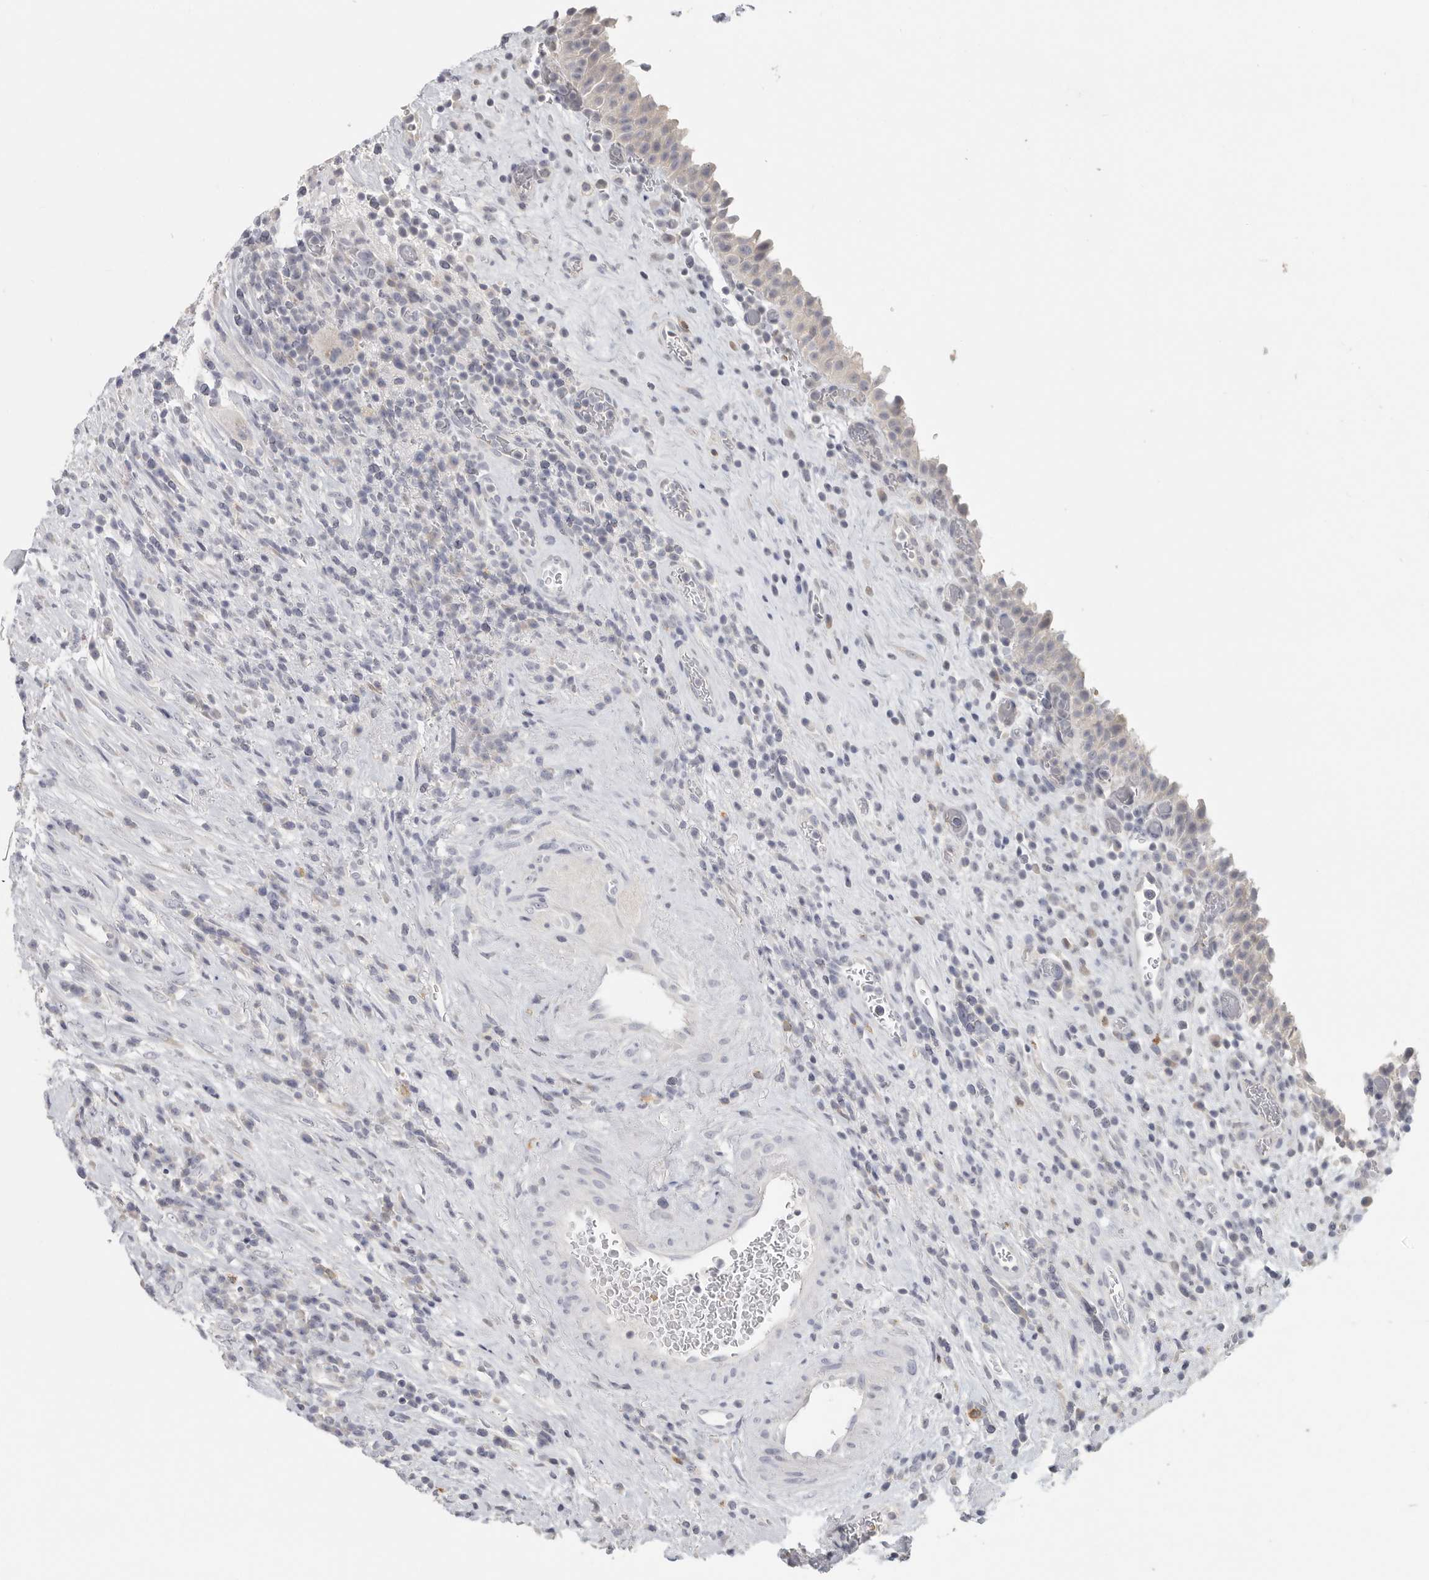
{"staining": {"intensity": "negative", "quantity": "none", "location": "none"}, "tissue": "urinary bladder", "cell_type": "Urothelial cells", "image_type": "normal", "snomed": [{"axis": "morphology", "description": "Normal tissue, NOS"}, {"axis": "morphology", "description": "Inflammation, NOS"}, {"axis": "topography", "description": "Urinary bladder"}], "caption": "An immunohistochemistry (IHC) image of benign urinary bladder is shown. There is no staining in urothelial cells of urinary bladder.", "gene": "DNAJC11", "patient": {"sex": "female", "age": 75}}